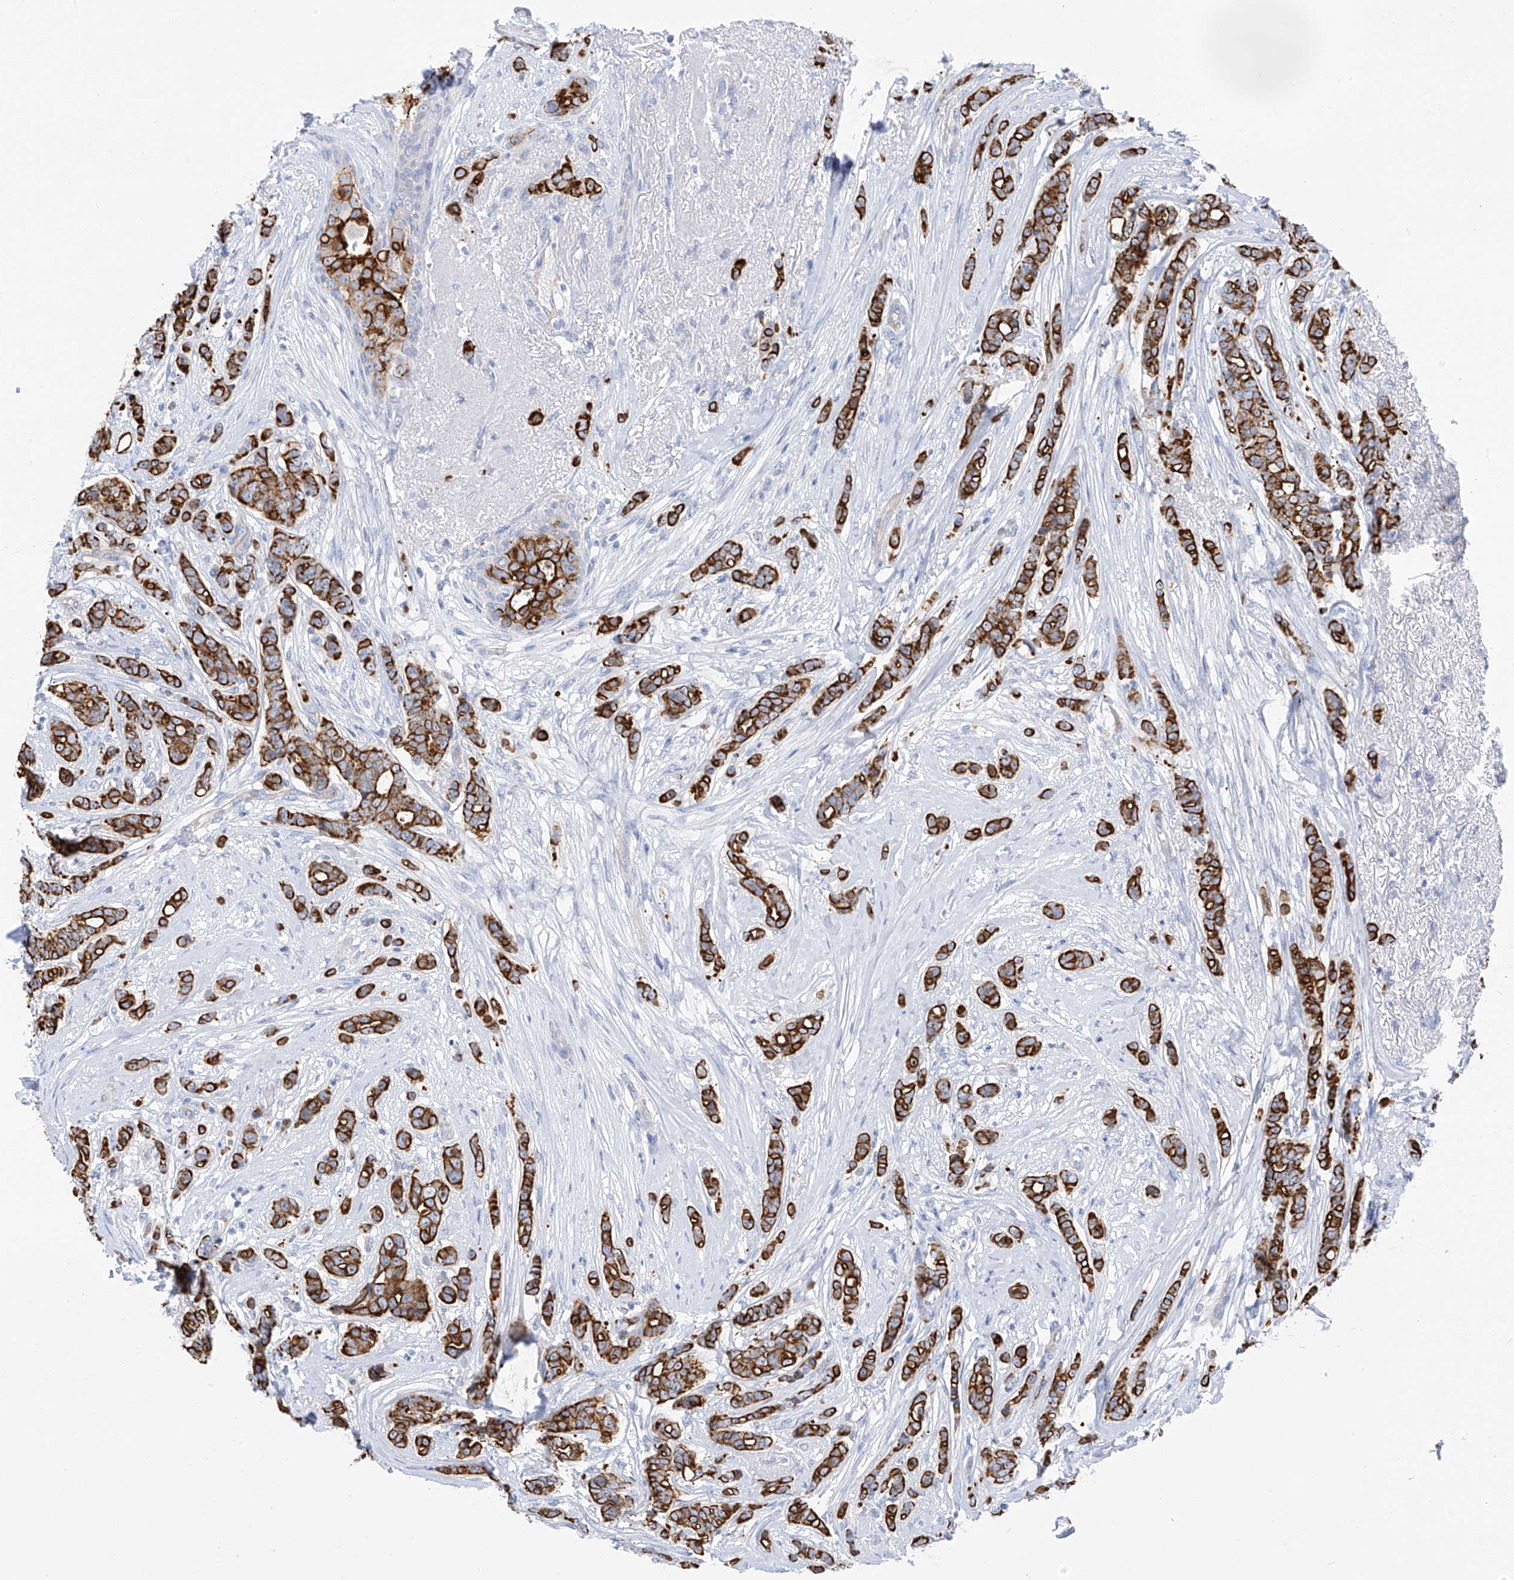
{"staining": {"intensity": "strong", "quantity": ">75%", "location": "cytoplasmic/membranous"}, "tissue": "breast cancer", "cell_type": "Tumor cells", "image_type": "cancer", "snomed": [{"axis": "morphology", "description": "Lobular carcinoma"}, {"axis": "topography", "description": "Breast"}], "caption": "A brown stain labels strong cytoplasmic/membranous positivity of a protein in human breast cancer (lobular carcinoma) tumor cells.", "gene": "PIK3C2B", "patient": {"sex": "female", "age": 51}}